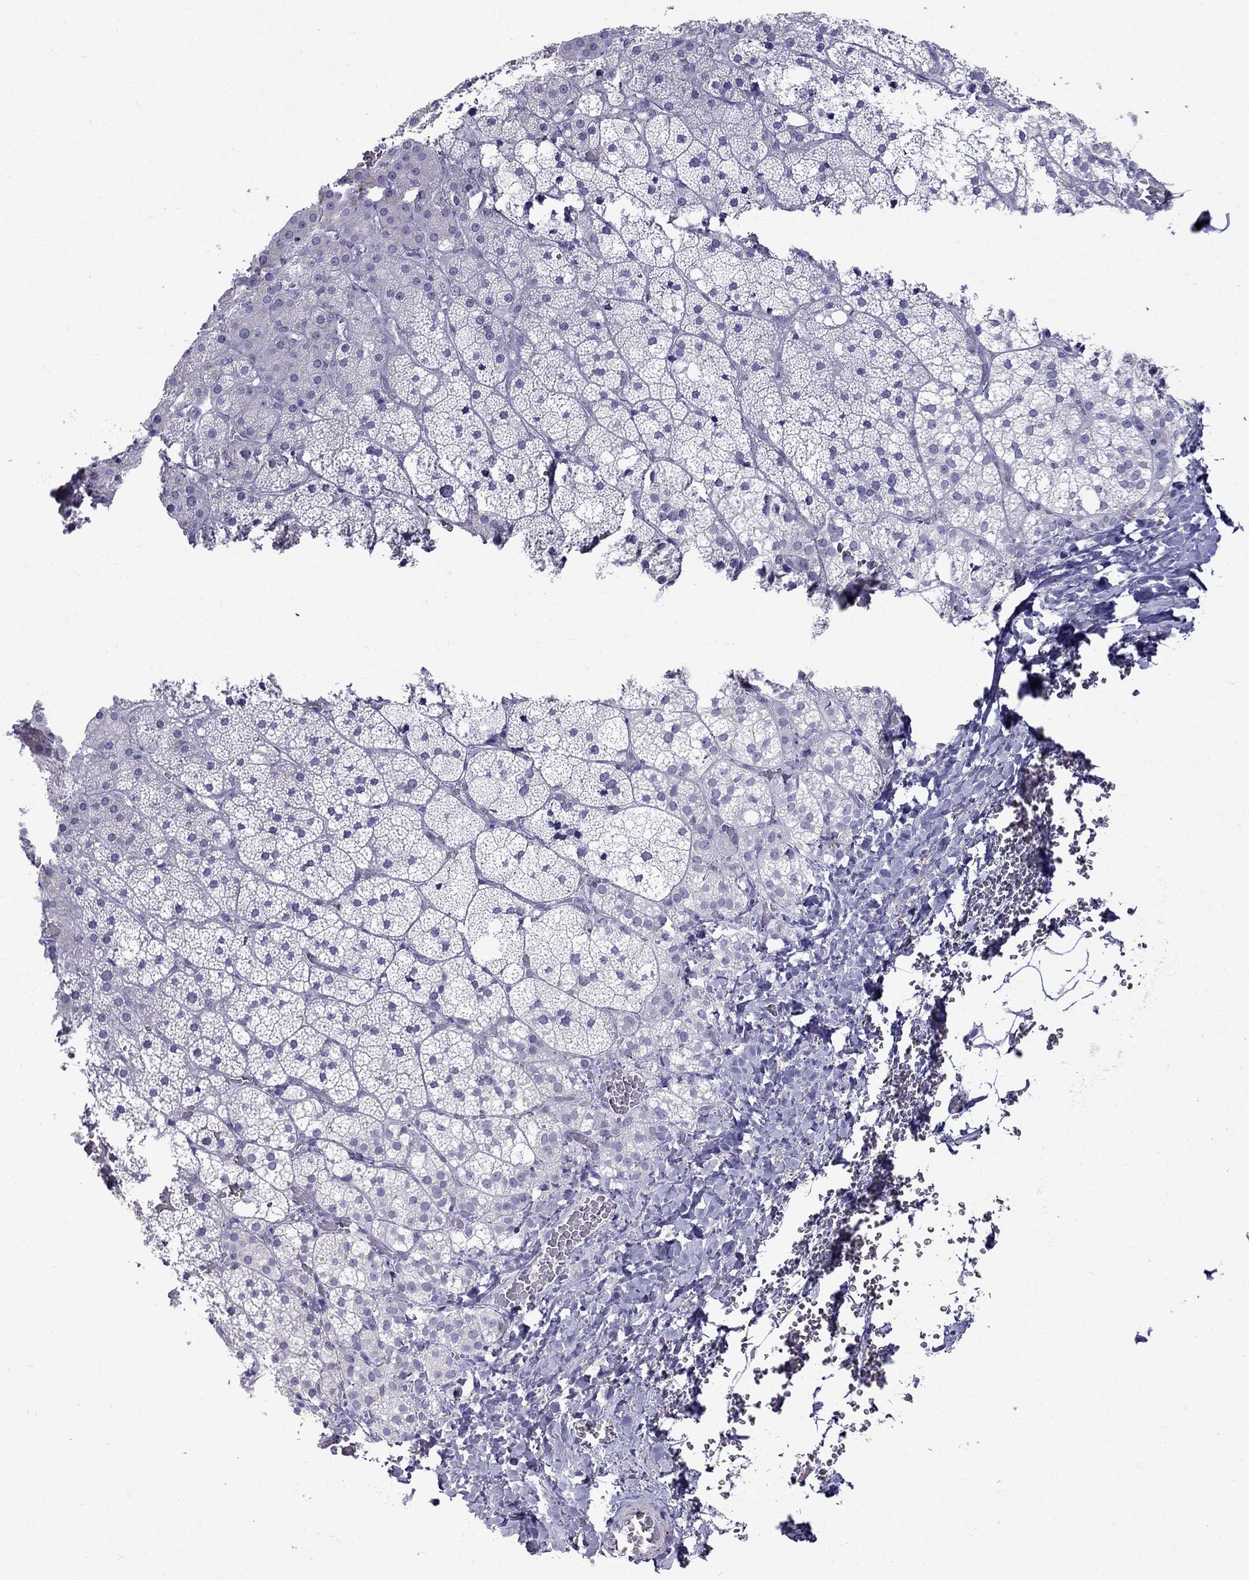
{"staining": {"intensity": "negative", "quantity": "none", "location": "none"}, "tissue": "adrenal gland", "cell_type": "Glandular cells", "image_type": "normal", "snomed": [{"axis": "morphology", "description": "Normal tissue, NOS"}, {"axis": "topography", "description": "Adrenal gland"}], "caption": "Immunohistochemical staining of benign human adrenal gland demonstrates no significant staining in glandular cells. (IHC, brightfield microscopy, high magnification).", "gene": "MGP", "patient": {"sex": "male", "age": 53}}